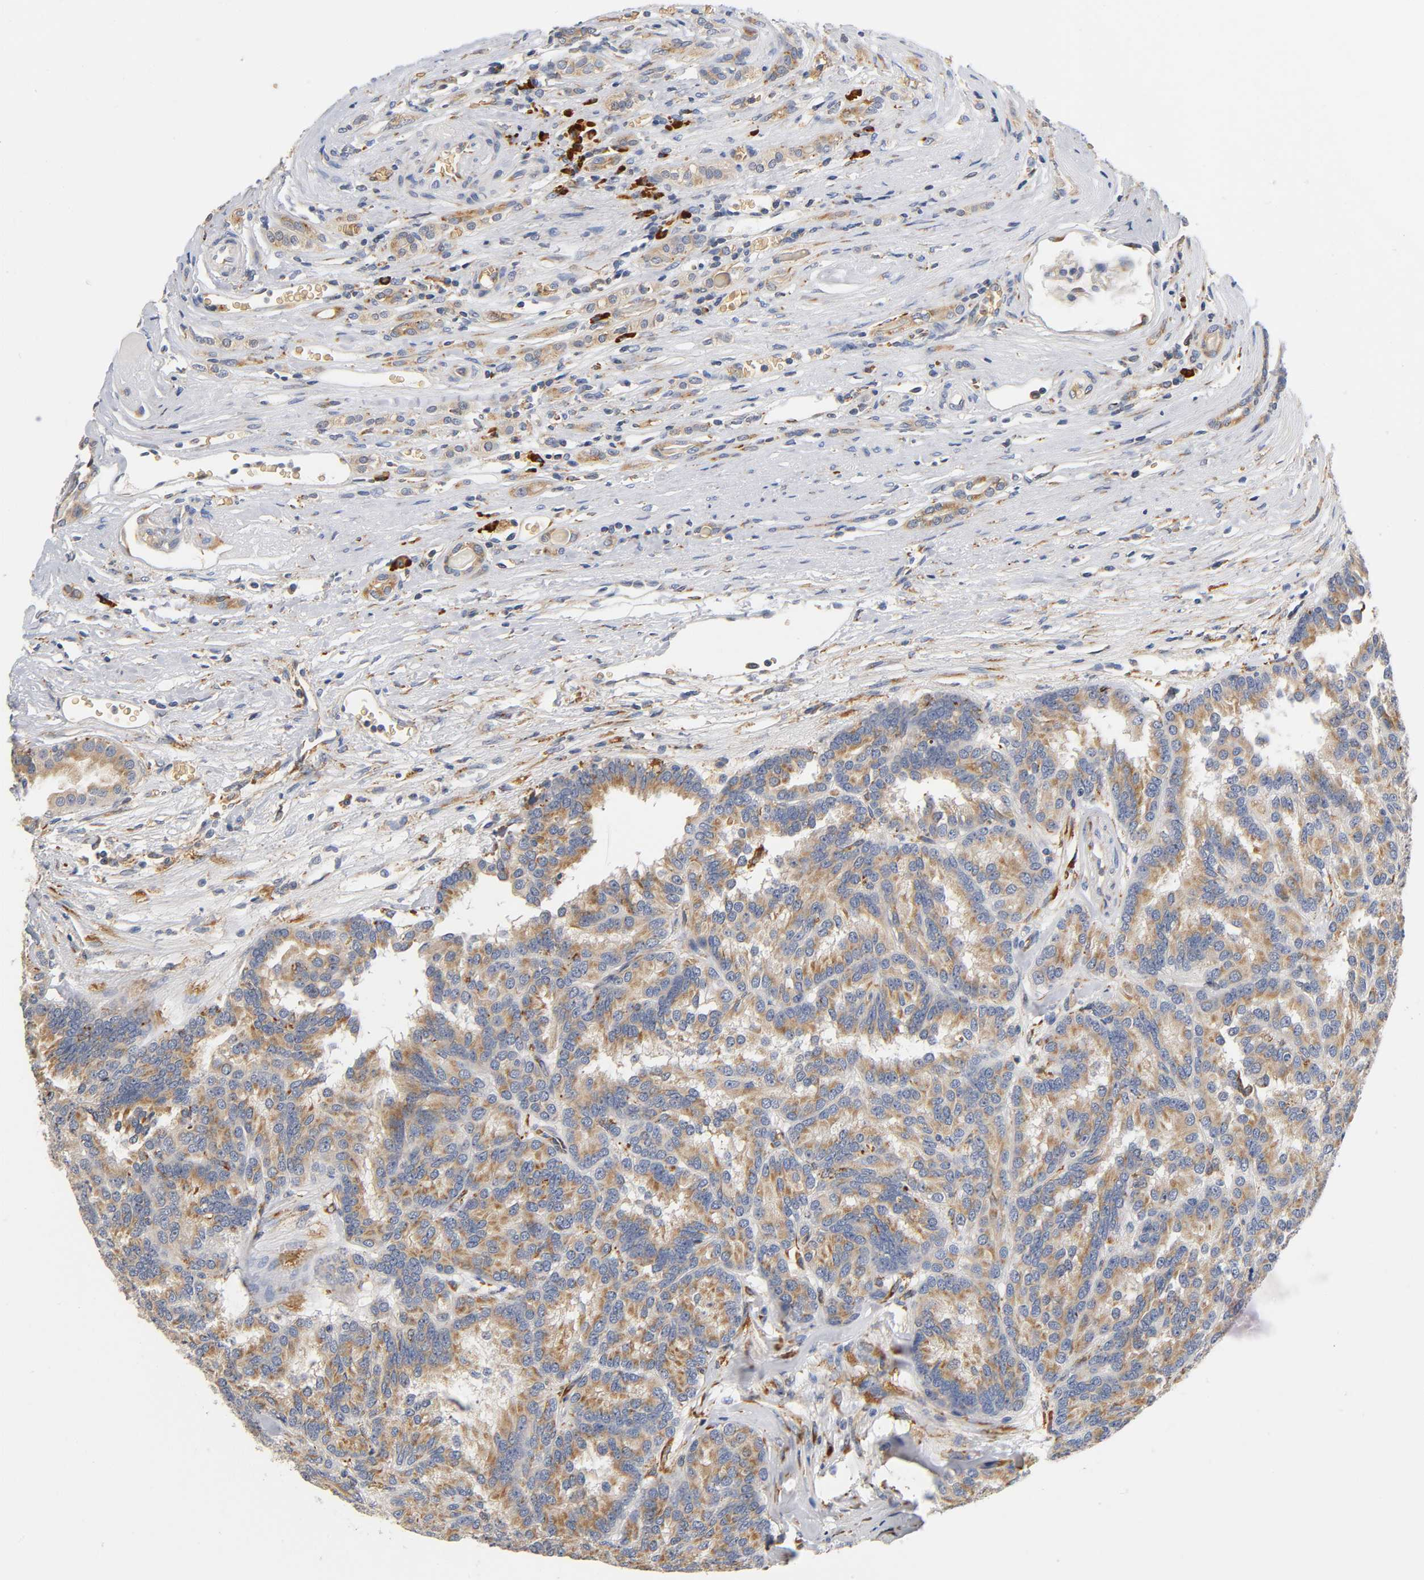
{"staining": {"intensity": "moderate", "quantity": ">75%", "location": "cytoplasmic/membranous"}, "tissue": "renal cancer", "cell_type": "Tumor cells", "image_type": "cancer", "snomed": [{"axis": "morphology", "description": "Adenocarcinoma, NOS"}, {"axis": "topography", "description": "Kidney"}], "caption": "IHC photomicrograph of neoplastic tissue: human renal cancer (adenocarcinoma) stained using IHC exhibits medium levels of moderate protein expression localized specifically in the cytoplasmic/membranous of tumor cells, appearing as a cytoplasmic/membranous brown color.", "gene": "UCKL1", "patient": {"sex": "male", "age": 46}}